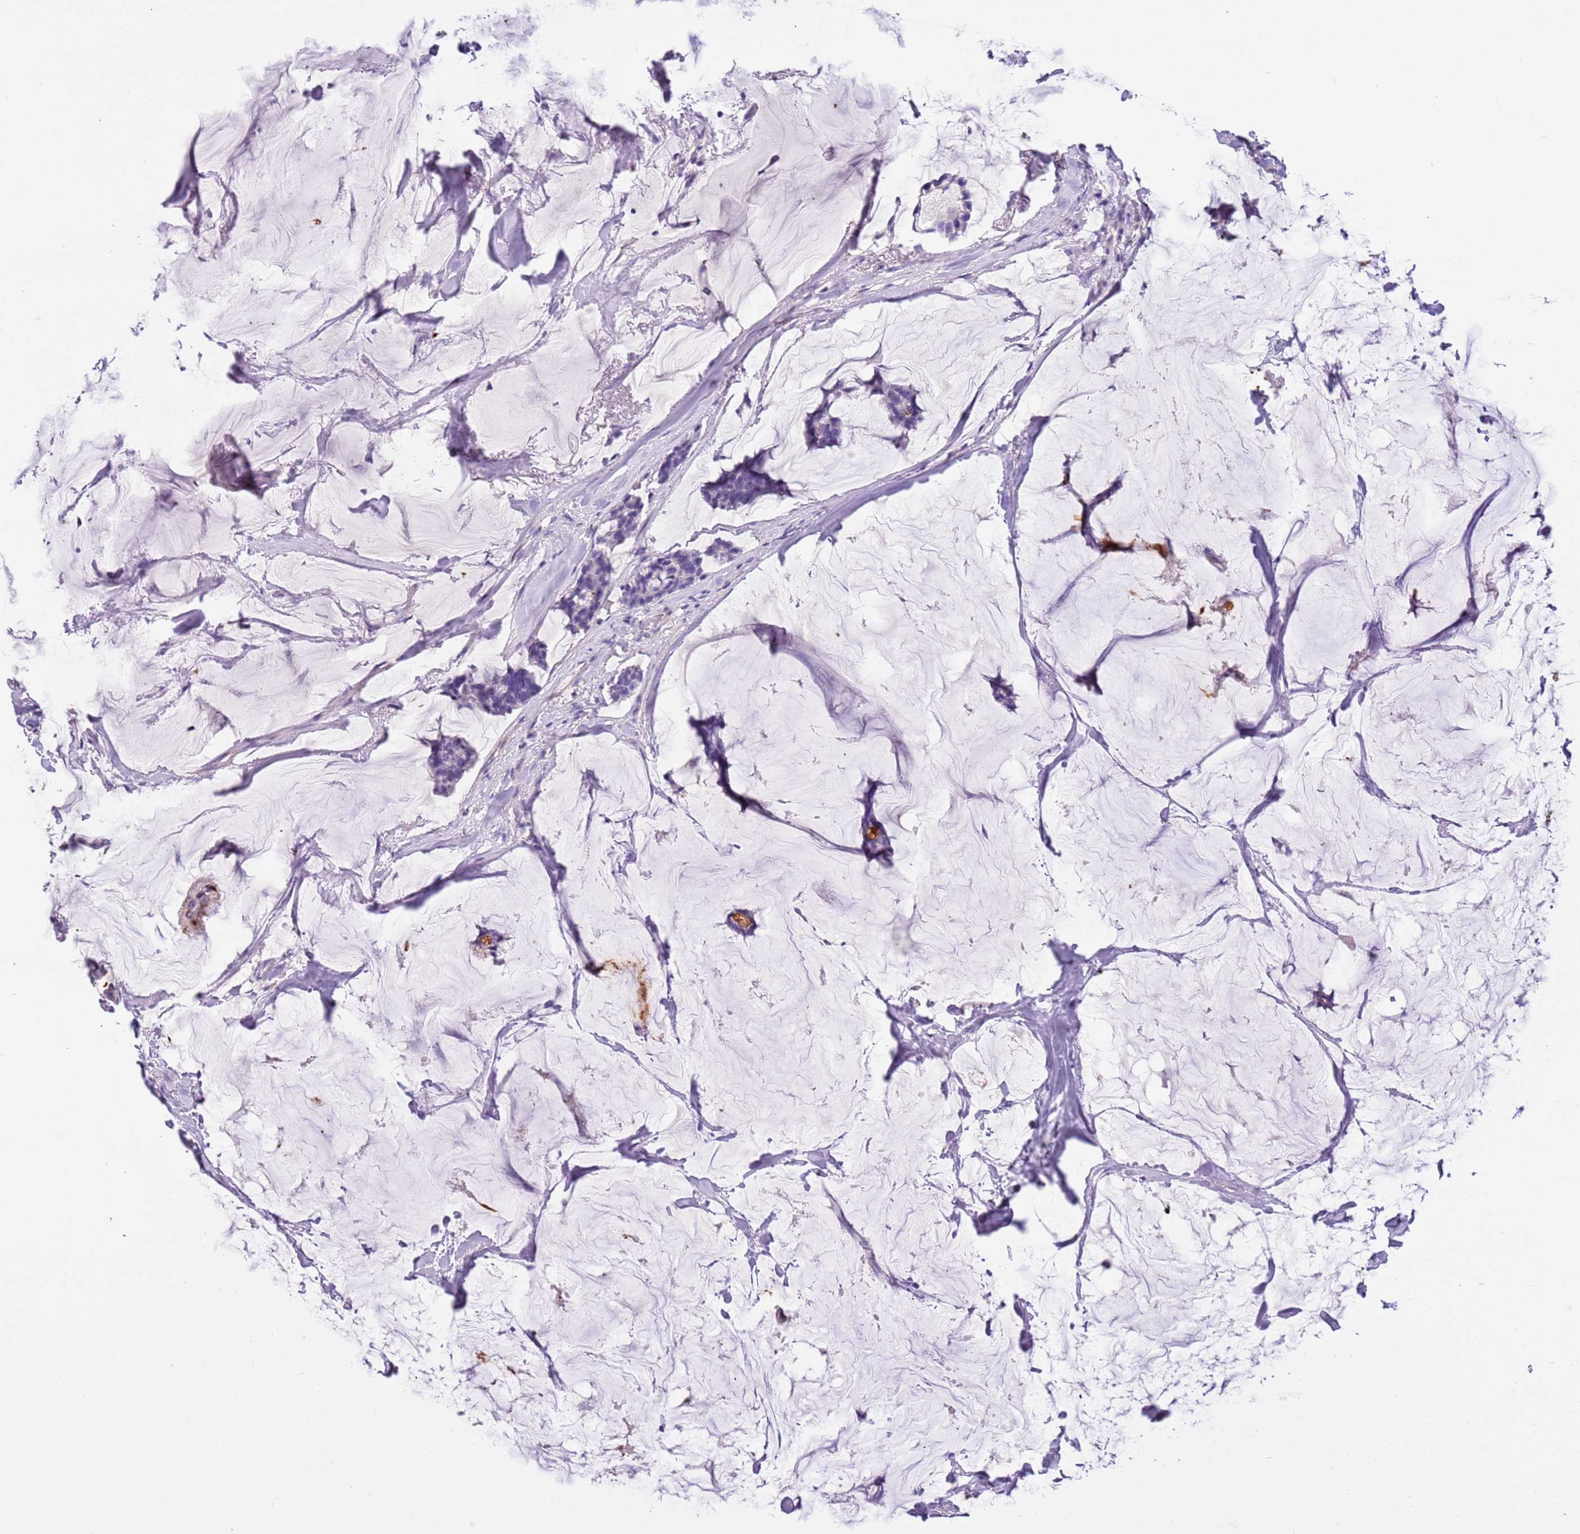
{"staining": {"intensity": "negative", "quantity": "none", "location": "none"}, "tissue": "breast cancer", "cell_type": "Tumor cells", "image_type": "cancer", "snomed": [{"axis": "morphology", "description": "Duct carcinoma"}, {"axis": "topography", "description": "Breast"}], "caption": "Breast cancer stained for a protein using immunohistochemistry demonstrates no expression tumor cells.", "gene": "PCGF2", "patient": {"sex": "female", "age": 93}}